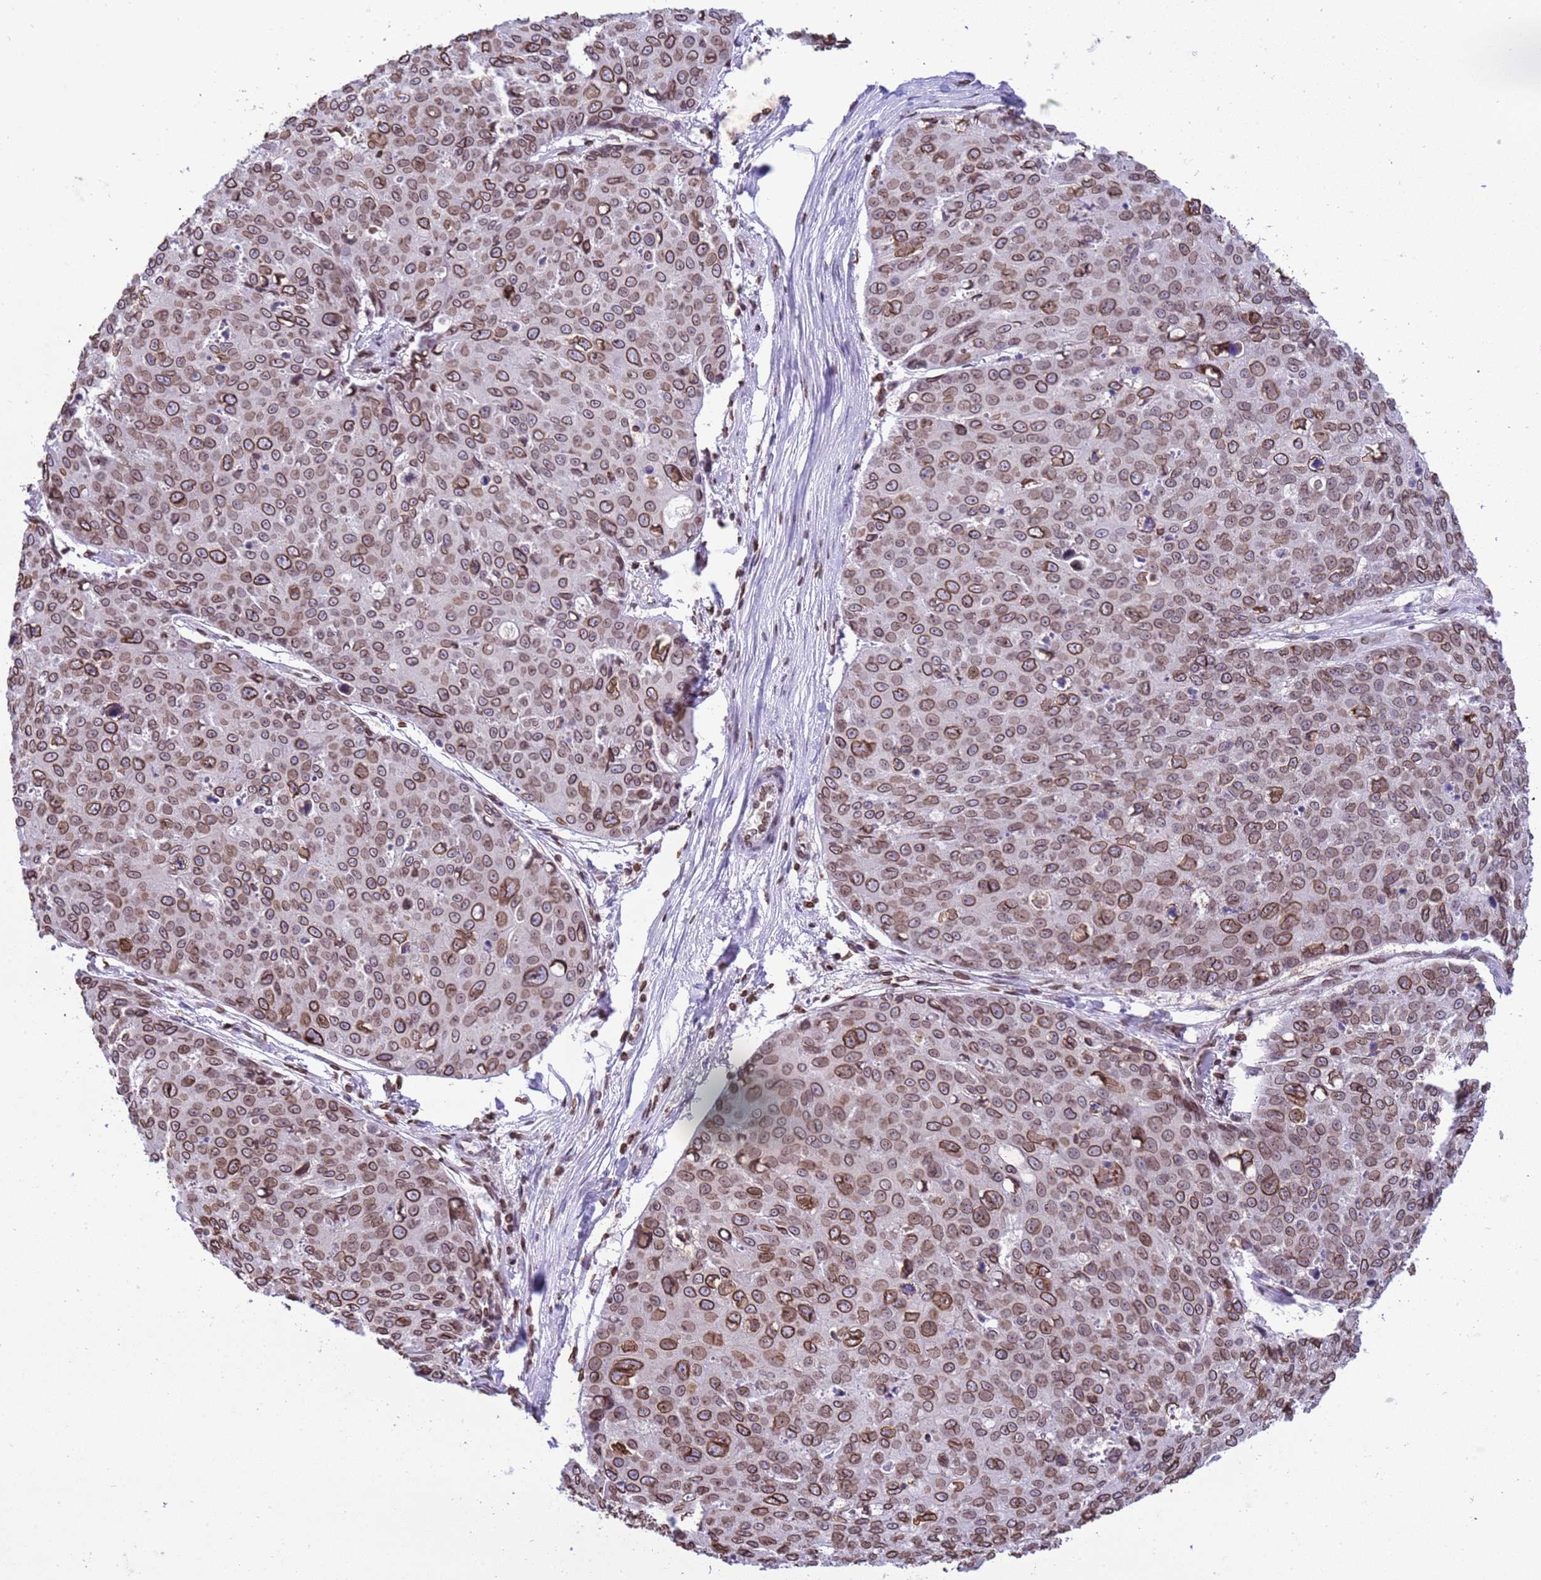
{"staining": {"intensity": "moderate", "quantity": ">75%", "location": "cytoplasmic/membranous,nuclear"}, "tissue": "skin cancer", "cell_type": "Tumor cells", "image_type": "cancer", "snomed": [{"axis": "morphology", "description": "Squamous cell carcinoma, NOS"}, {"axis": "topography", "description": "Skin"}], "caption": "Moderate cytoplasmic/membranous and nuclear protein staining is seen in about >75% of tumor cells in squamous cell carcinoma (skin). (DAB = brown stain, brightfield microscopy at high magnification).", "gene": "DHX37", "patient": {"sex": "male", "age": 71}}